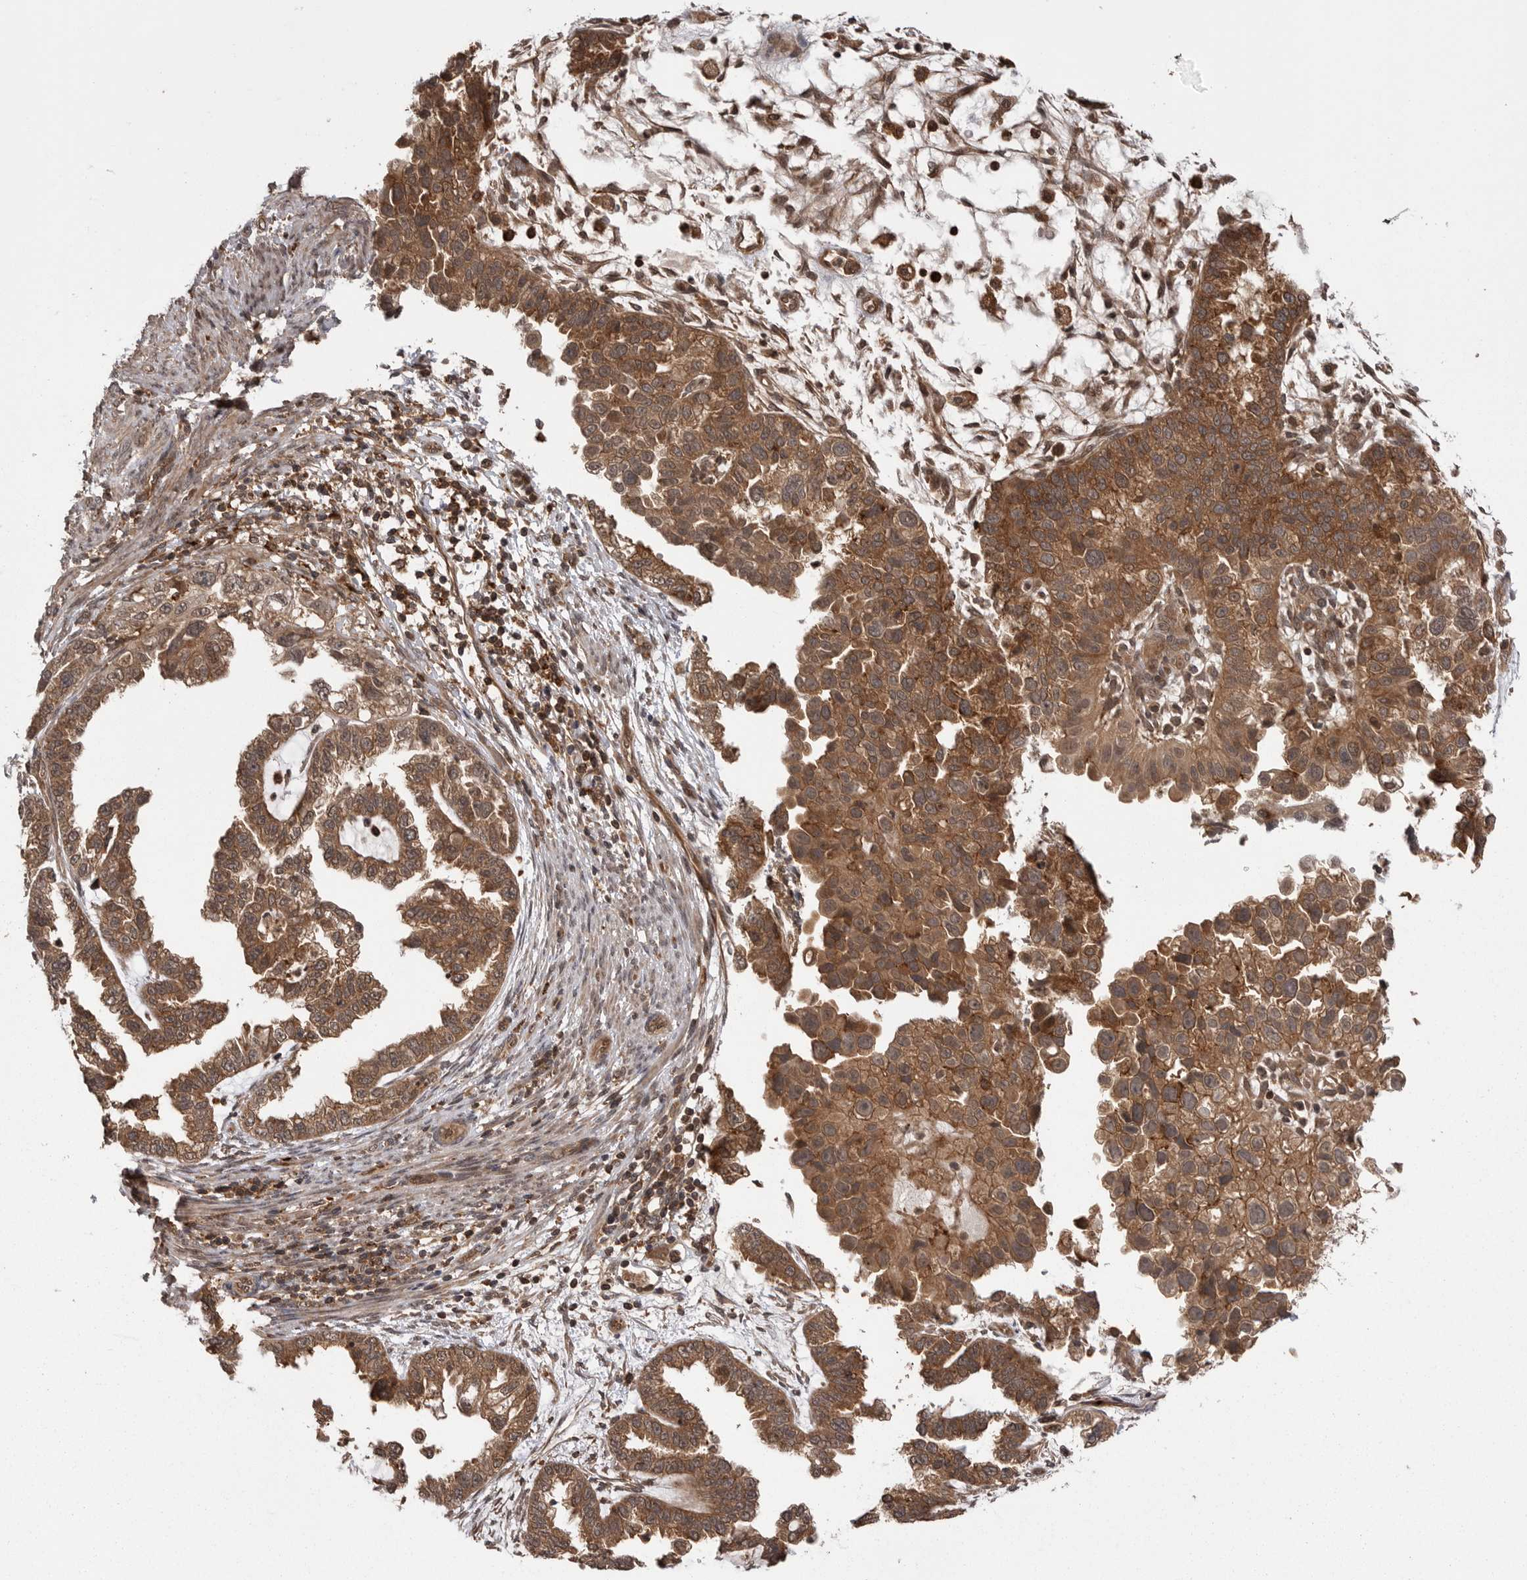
{"staining": {"intensity": "moderate", "quantity": ">75%", "location": "cytoplasmic/membranous"}, "tissue": "endometrial cancer", "cell_type": "Tumor cells", "image_type": "cancer", "snomed": [{"axis": "morphology", "description": "Adenocarcinoma, NOS"}, {"axis": "topography", "description": "Endometrium"}], "caption": "About >75% of tumor cells in endometrial adenocarcinoma display moderate cytoplasmic/membranous protein positivity as visualized by brown immunohistochemical staining.", "gene": "AOAH", "patient": {"sex": "female", "age": 85}}